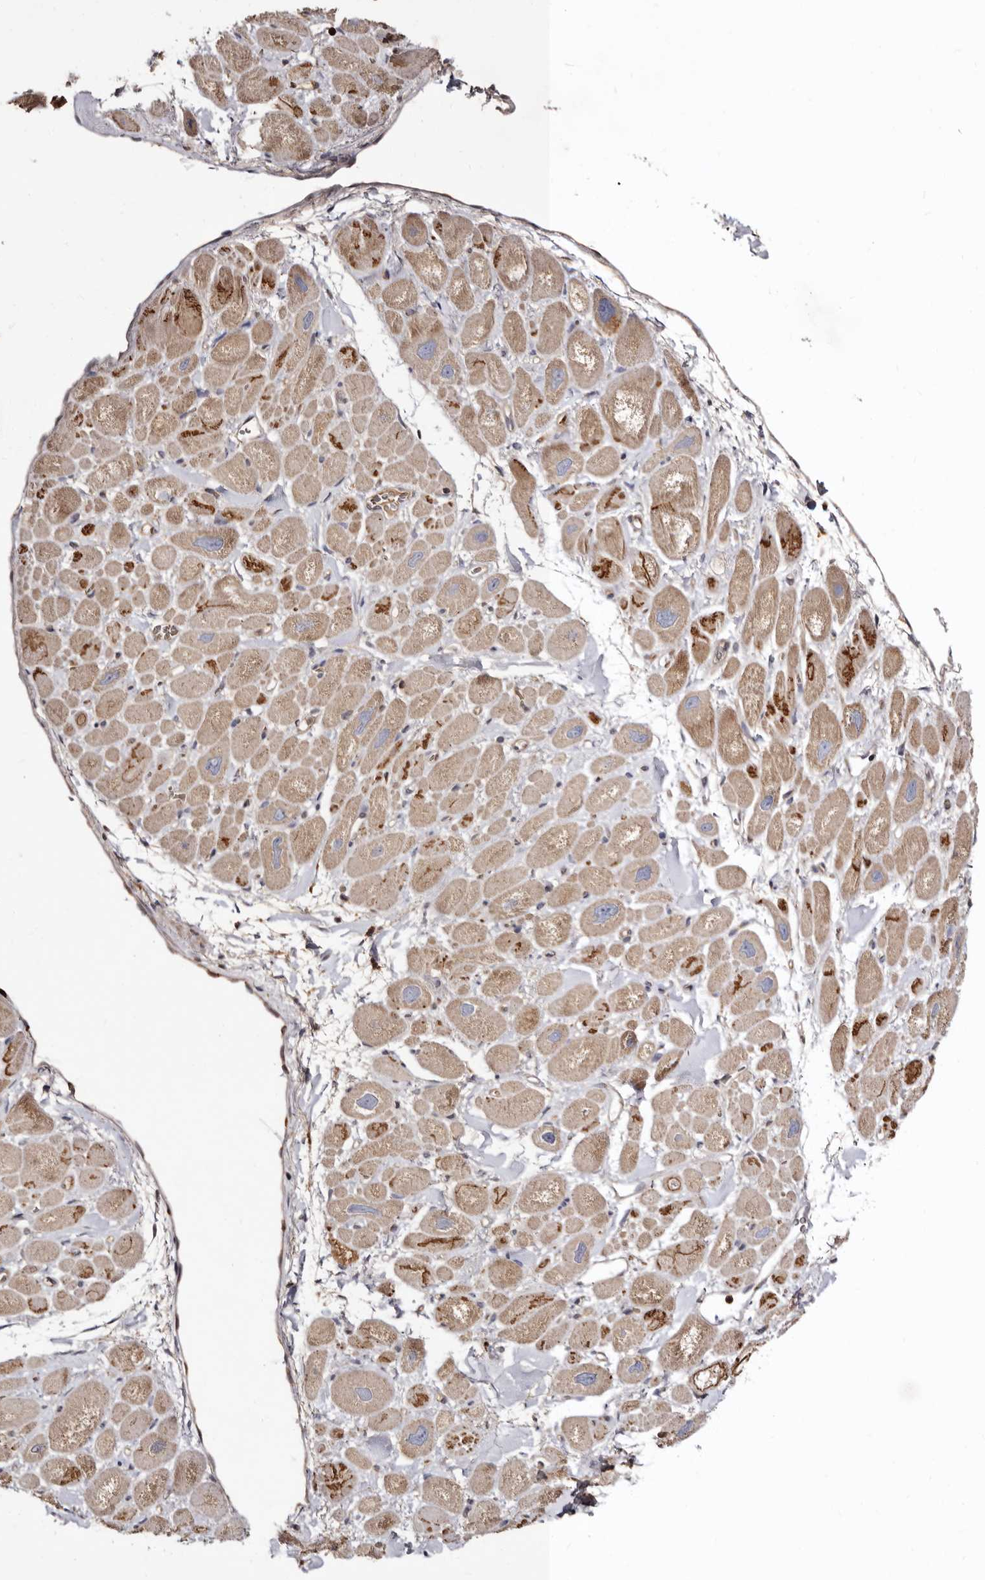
{"staining": {"intensity": "strong", "quantity": ">75%", "location": "cytoplasmic/membranous"}, "tissue": "heart muscle", "cell_type": "Cardiomyocytes", "image_type": "normal", "snomed": [{"axis": "morphology", "description": "Normal tissue, NOS"}, {"axis": "topography", "description": "Heart"}], "caption": "This is an image of immunohistochemistry staining of normal heart muscle, which shows strong expression in the cytoplasmic/membranous of cardiomyocytes.", "gene": "BAX", "patient": {"sex": "male", "age": 49}}